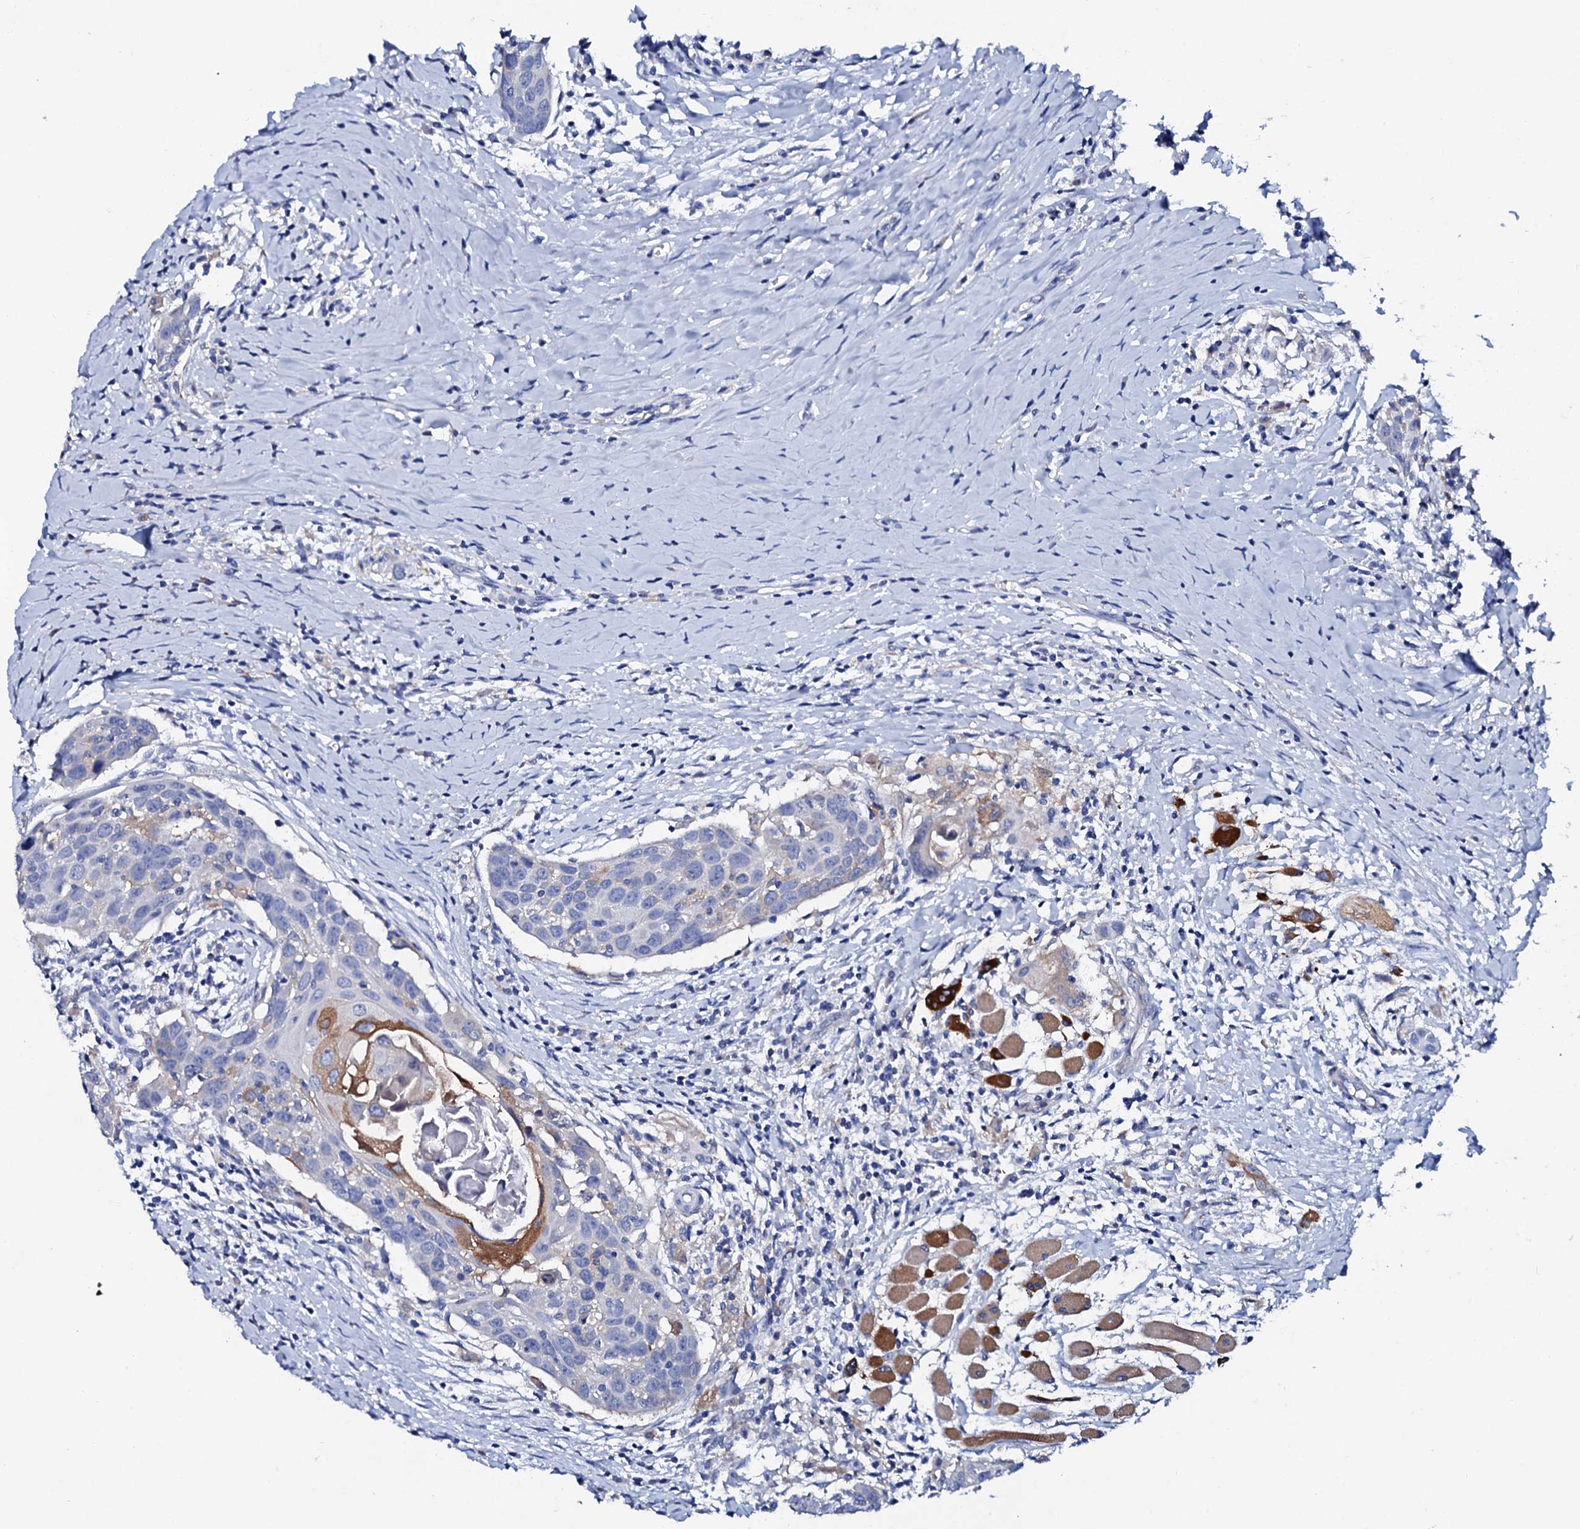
{"staining": {"intensity": "moderate", "quantity": "25%-75%", "location": "cytoplasmic/membranous"}, "tissue": "head and neck cancer", "cell_type": "Tumor cells", "image_type": "cancer", "snomed": [{"axis": "morphology", "description": "Squamous cell carcinoma, NOS"}, {"axis": "topography", "description": "Oral tissue"}, {"axis": "topography", "description": "Head-Neck"}], "caption": "Head and neck cancer (squamous cell carcinoma) tissue reveals moderate cytoplasmic/membranous positivity in approximately 25%-75% of tumor cells", "gene": "GLB1L3", "patient": {"sex": "female", "age": 50}}